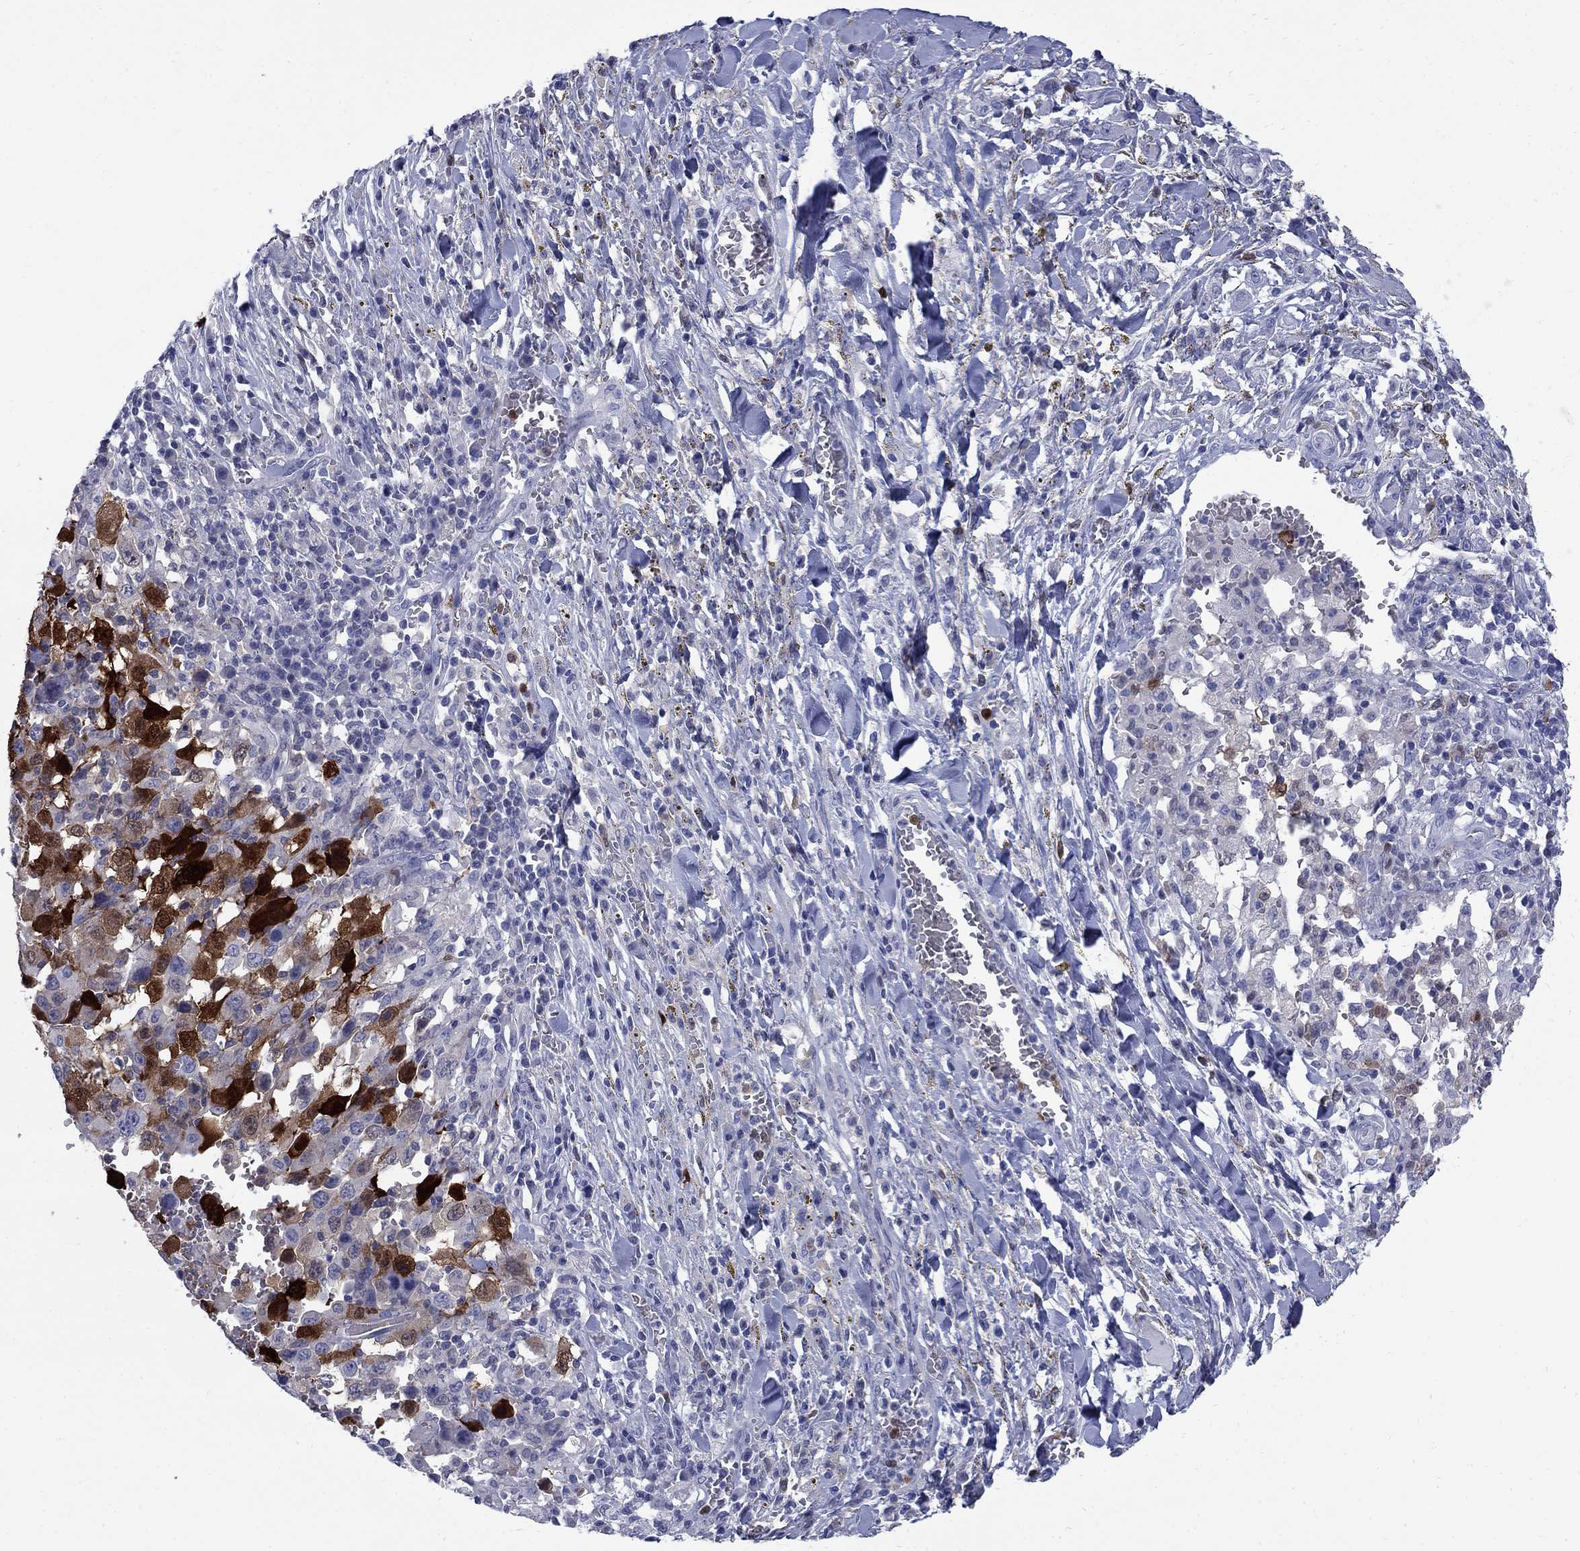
{"staining": {"intensity": "strong", "quantity": "25%-75%", "location": "cytoplasmic/membranous,nuclear"}, "tissue": "melanoma", "cell_type": "Tumor cells", "image_type": "cancer", "snomed": [{"axis": "morphology", "description": "Malignant melanoma, NOS"}, {"axis": "topography", "description": "Skin"}], "caption": "Human malignant melanoma stained for a protein (brown) reveals strong cytoplasmic/membranous and nuclear positive expression in approximately 25%-75% of tumor cells.", "gene": "SERPINB2", "patient": {"sex": "female", "age": 91}}